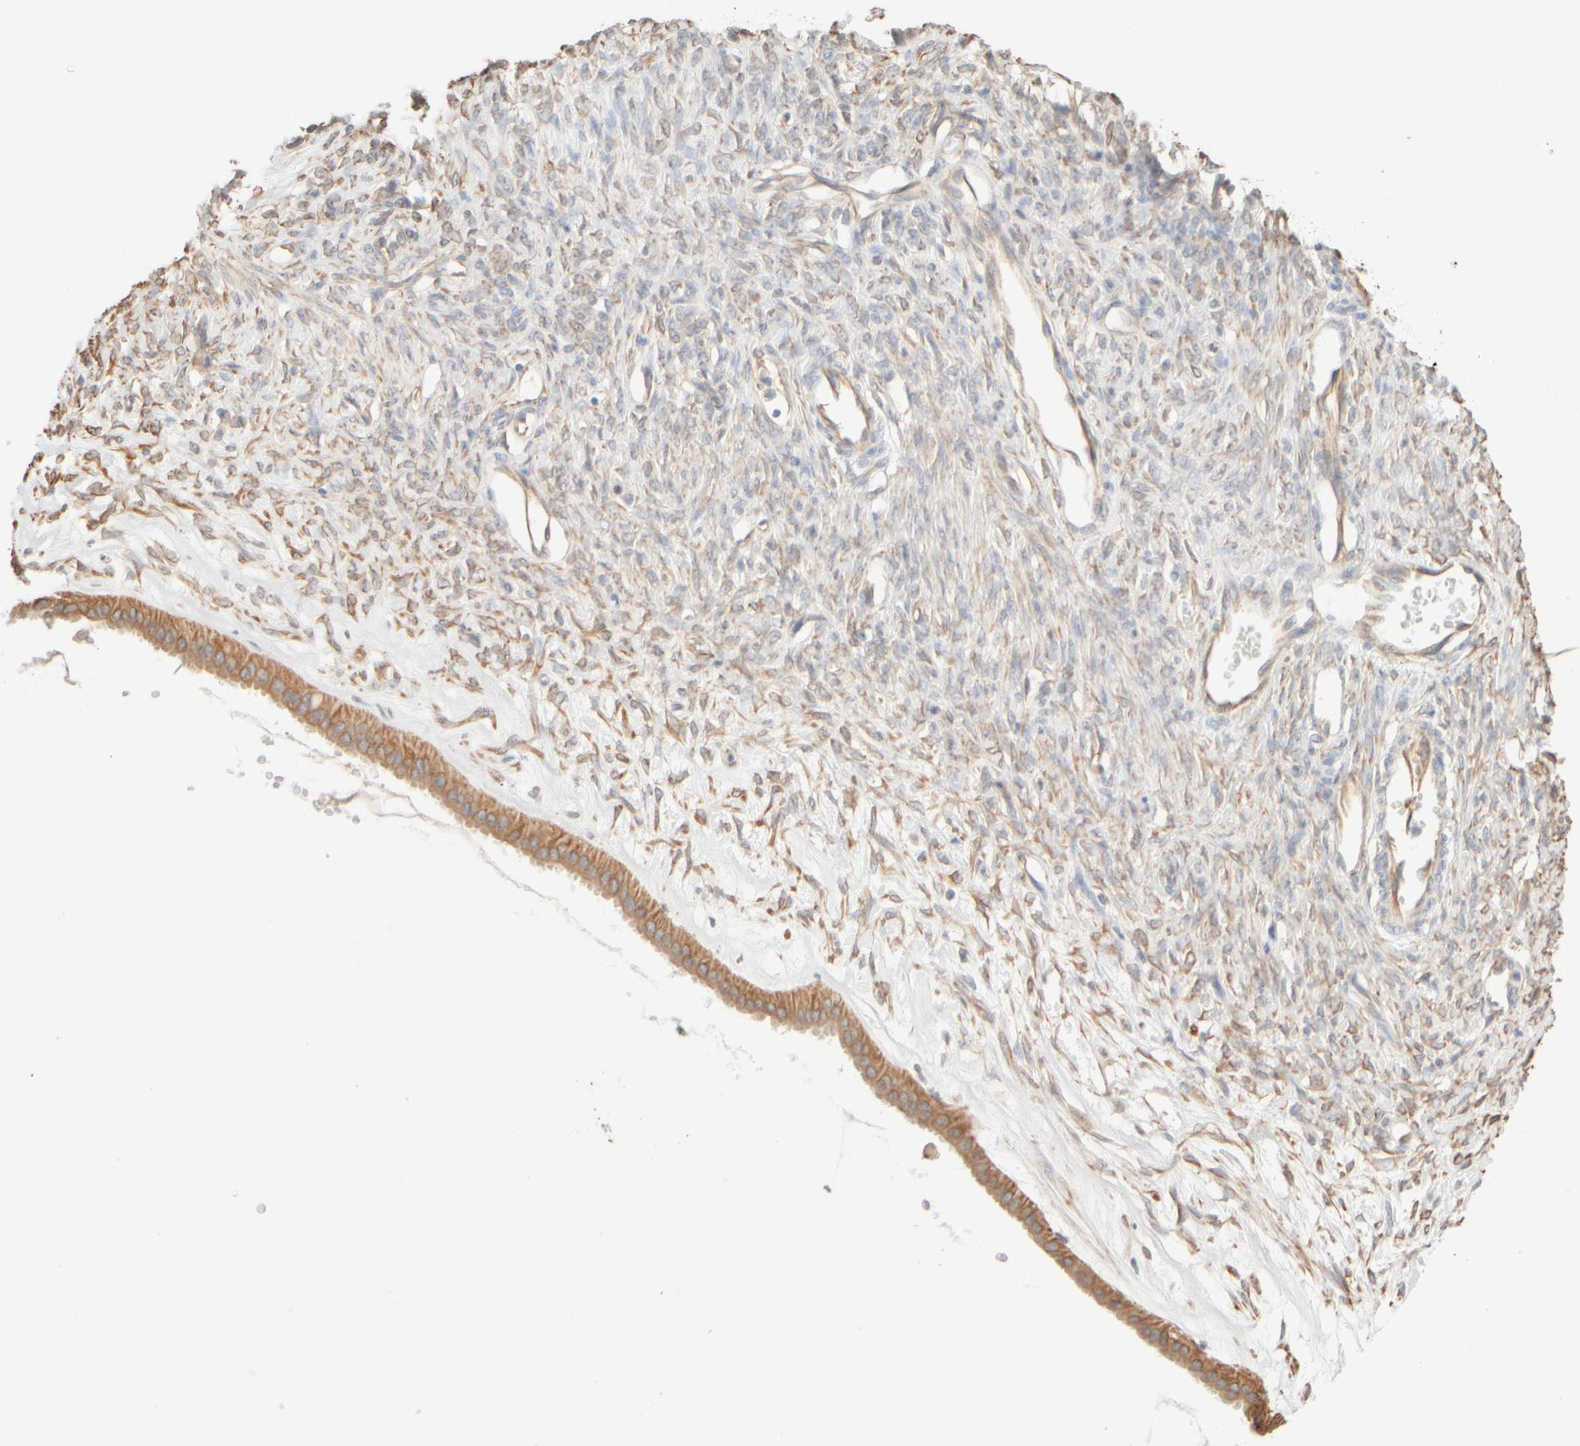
{"staining": {"intensity": "moderate", "quantity": ">75%", "location": "cytoplasmic/membranous"}, "tissue": "ovarian cancer", "cell_type": "Tumor cells", "image_type": "cancer", "snomed": [{"axis": "morphology", "description": "Cystadenocarcinoma, mucinous, NOS"}, {"axis": "topography", "description": "Ovary"}], "caption": "Immunohistochemical staining of human ovarian cancer exhibits moderate cytoplasmic/membranous protein positivity in about >75% of tumor cells.", "gene": "KRT15", "patient": {"sex": "female", "age": 73}}